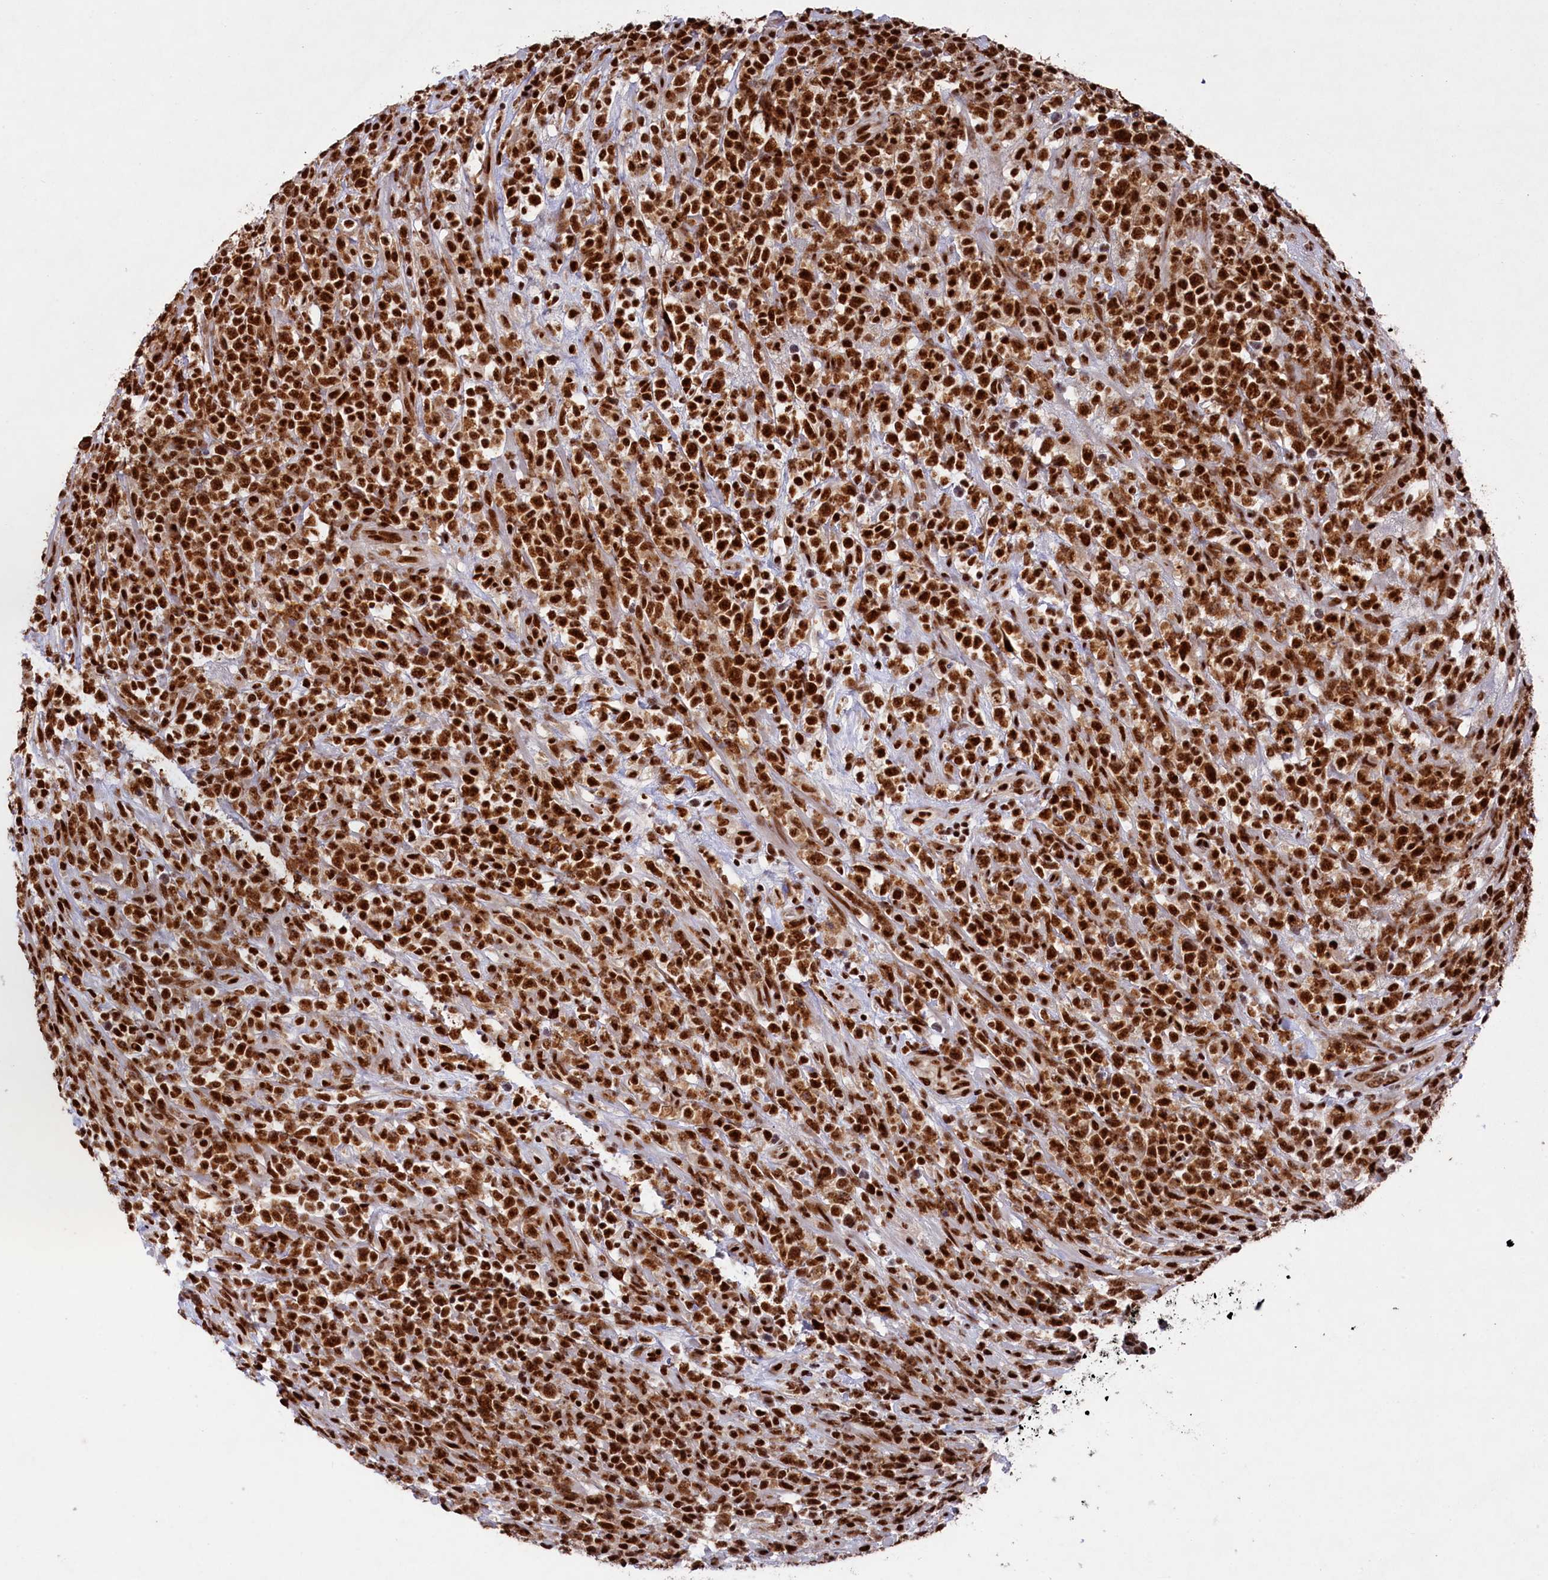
{"staining": {"intensity": "strong", "quantity": ">75%", "location": "nuclear"}, "tissue": "lymphoma", "cell_type": "Tumor cells", "image_type": "cancer", "snomed": [{"axis": "morphology", "description": "Malignant lymphoma, non-Hodgkin's type, High grade"}, {"axis": "topography", "description": "Colon"}], "caption": "Immunohistochemistry staining of malignant lymphoma, non-Hodgkin's type (high-grade), which displays high levels of strong nuclear expression in about >75% of tumor cells indicating strong nuclear protein expression. The staining was performed using DAB (3,3'-diaminobenzidine) (brown) for protein detection and nuclei were counterstained in hematoxylin (blue).", "gene": "PRPF31", "patient": {"sex": "female", "age": 53}}